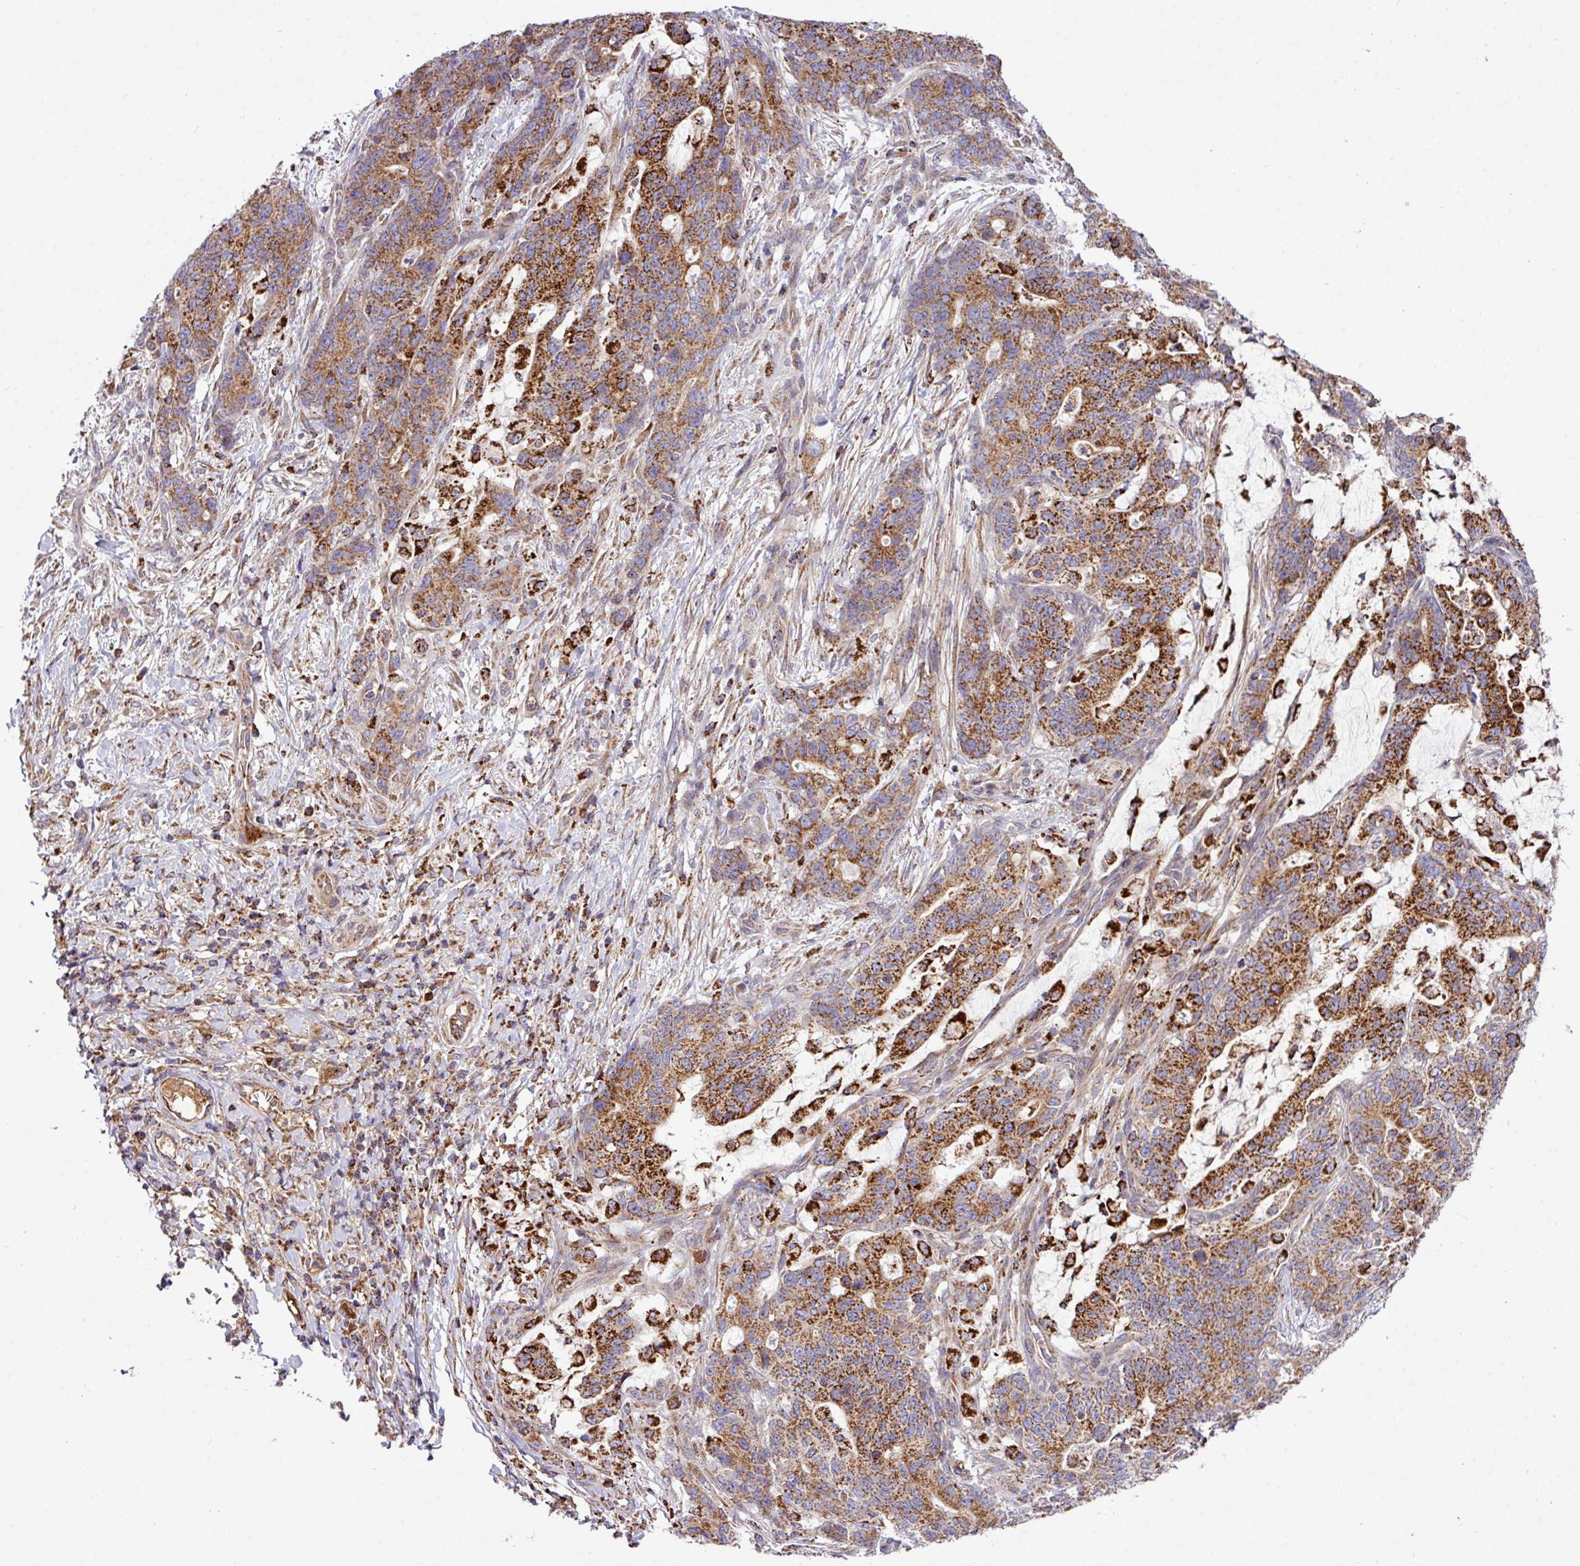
{"staining": {"intensity": "strong", "quantity": ">75%", "location": "cytoplasmic/membranous"}, "tissue": "stomach cancer", "cell_type": "Tumor cells", "image_type": "cancer", "snomed": [{"axis": "morphology", "description": "Normal tissue, NOS"}, {"axis": "morphology", "description": "Adenocarcinoma, NOS"}, {"axis": "topography", "description": "Stomach"}], "caption": "The immunohistochemical stain highlights strong cytoplasmic/membranous positivity in tumor cells of stomach adenocarcinoma tissue.", "gene": "ZNF569", "patient": {"sex": "female", "age": 64}}